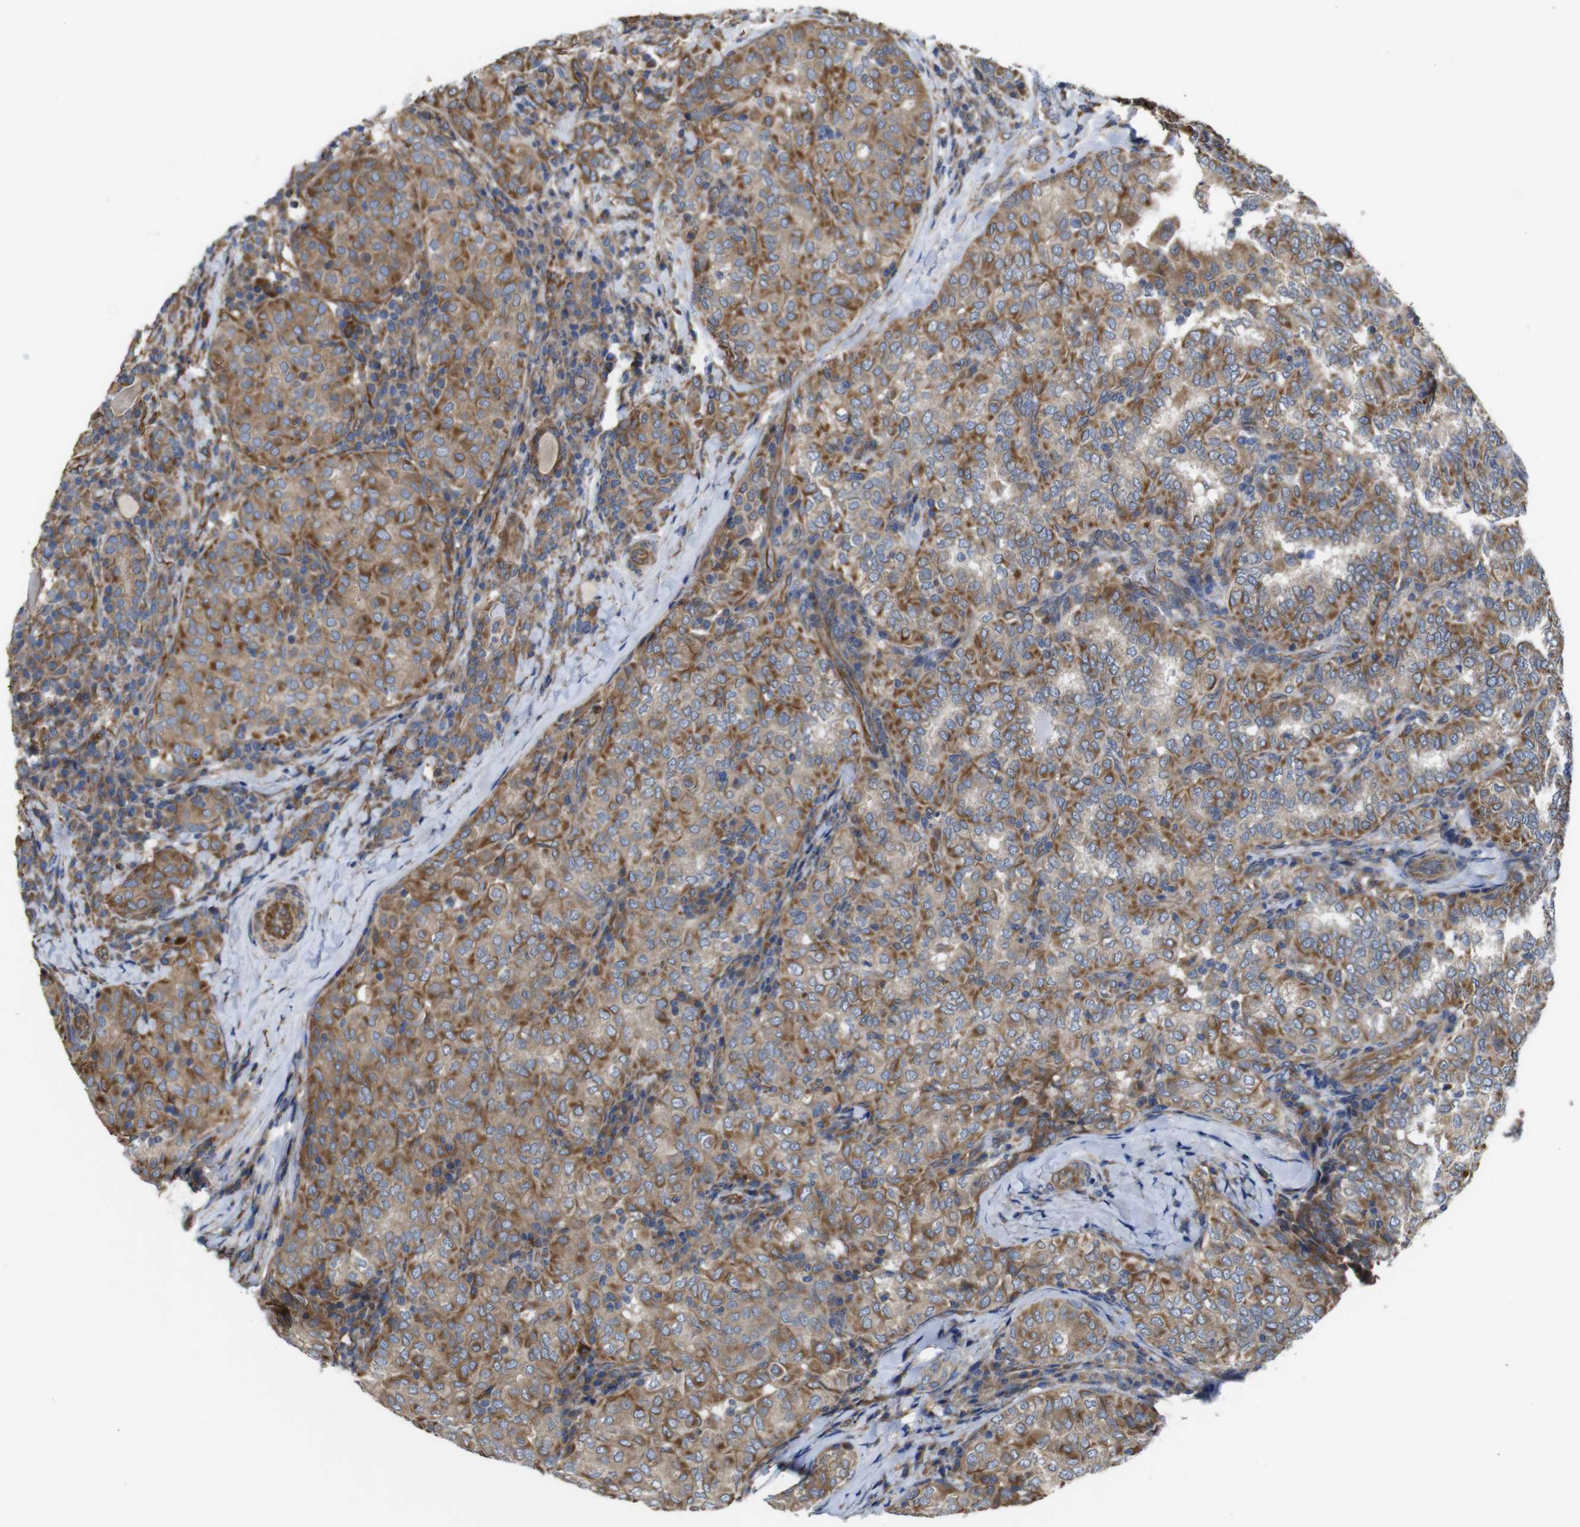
{"staining": {"intensity": "moderate", "quantity": ">75%", "location": "cytoplasmic/membranous"}, "tissue": "thyroid cancer", "cell_type": "Tumor cells", "image_type": "cancer", "snomed": [{"axis": "morphology", "description": "Papillary adenocarcinoma, NOS"}, {"axis": "topography", "description": "Thyroid gland"}], "caption": "This photomicrograph reveals IHC staining of thyroid cancer, with medium moderate cytoplasmic/membranous expression in about >75% of tumor cells.", "gene": "POMK", "patient": {"sex": "female", "age": 30}}